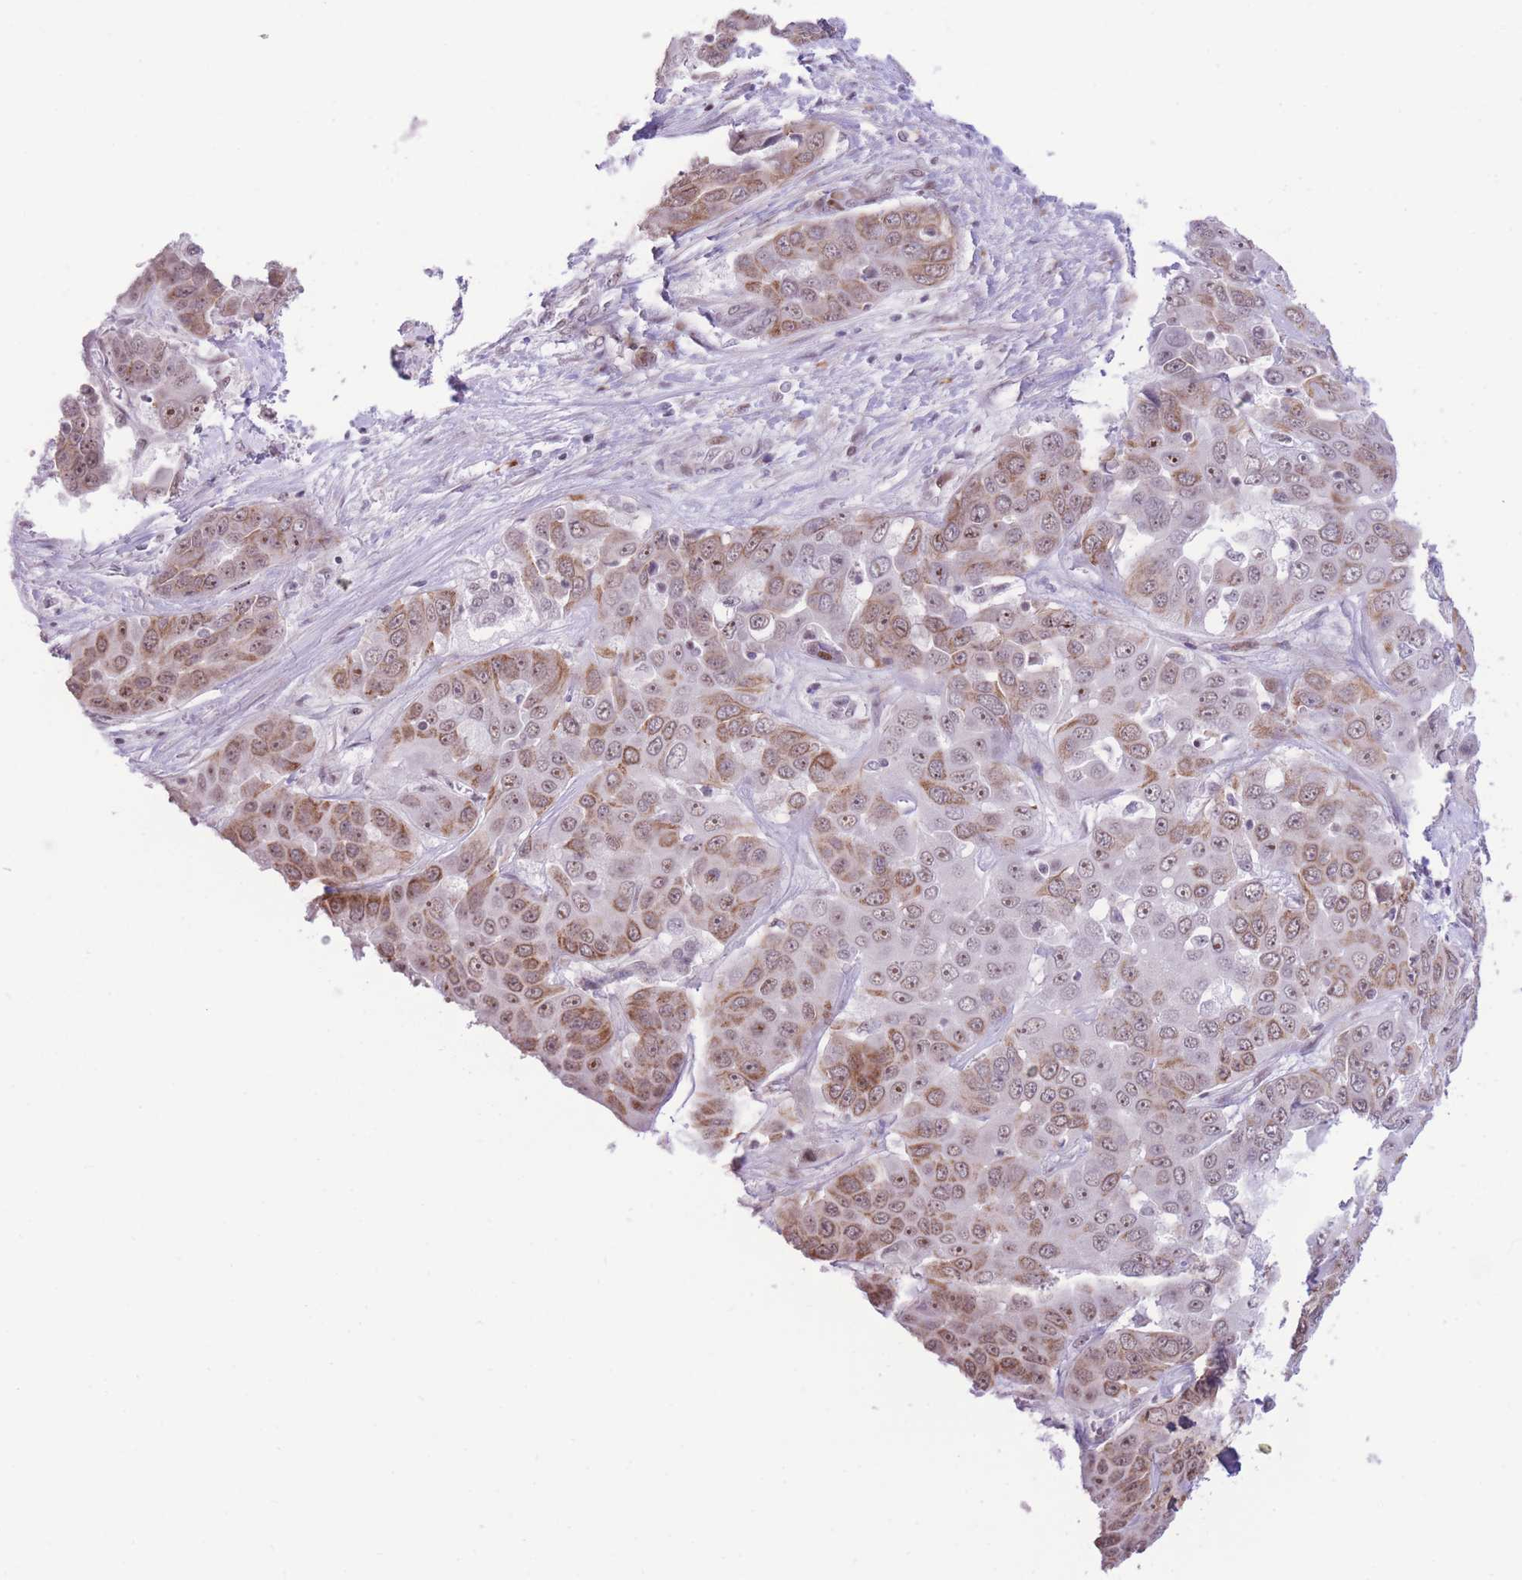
{"staining": {"intensity": "moderate", "quantity": "25%-75%", "location": "cytoplasmic/membranous,nuclear"}, "tissue": "liver cancer", "cell_type": "Tumor cells", "image_type": "cancer", "snomed": [{"axis": "morphology", "description": "Cholangiocarcinoma"}, {"axis": "topography", "description": "Liver"}], "caption": "IHC histopathology image of neoplastic tissue: human liver cancer (cholangiocarcinoma) stained using IHC reveals medium levels of moderate protein expression localized specifically in the cytoplasmic/membranous and nuclear of tumor cells, appearing as a cytoplasmic/membranous and nuclear brown color.", "gene": "PCIF1", "patient": {"sex": "female", "age": 52}}